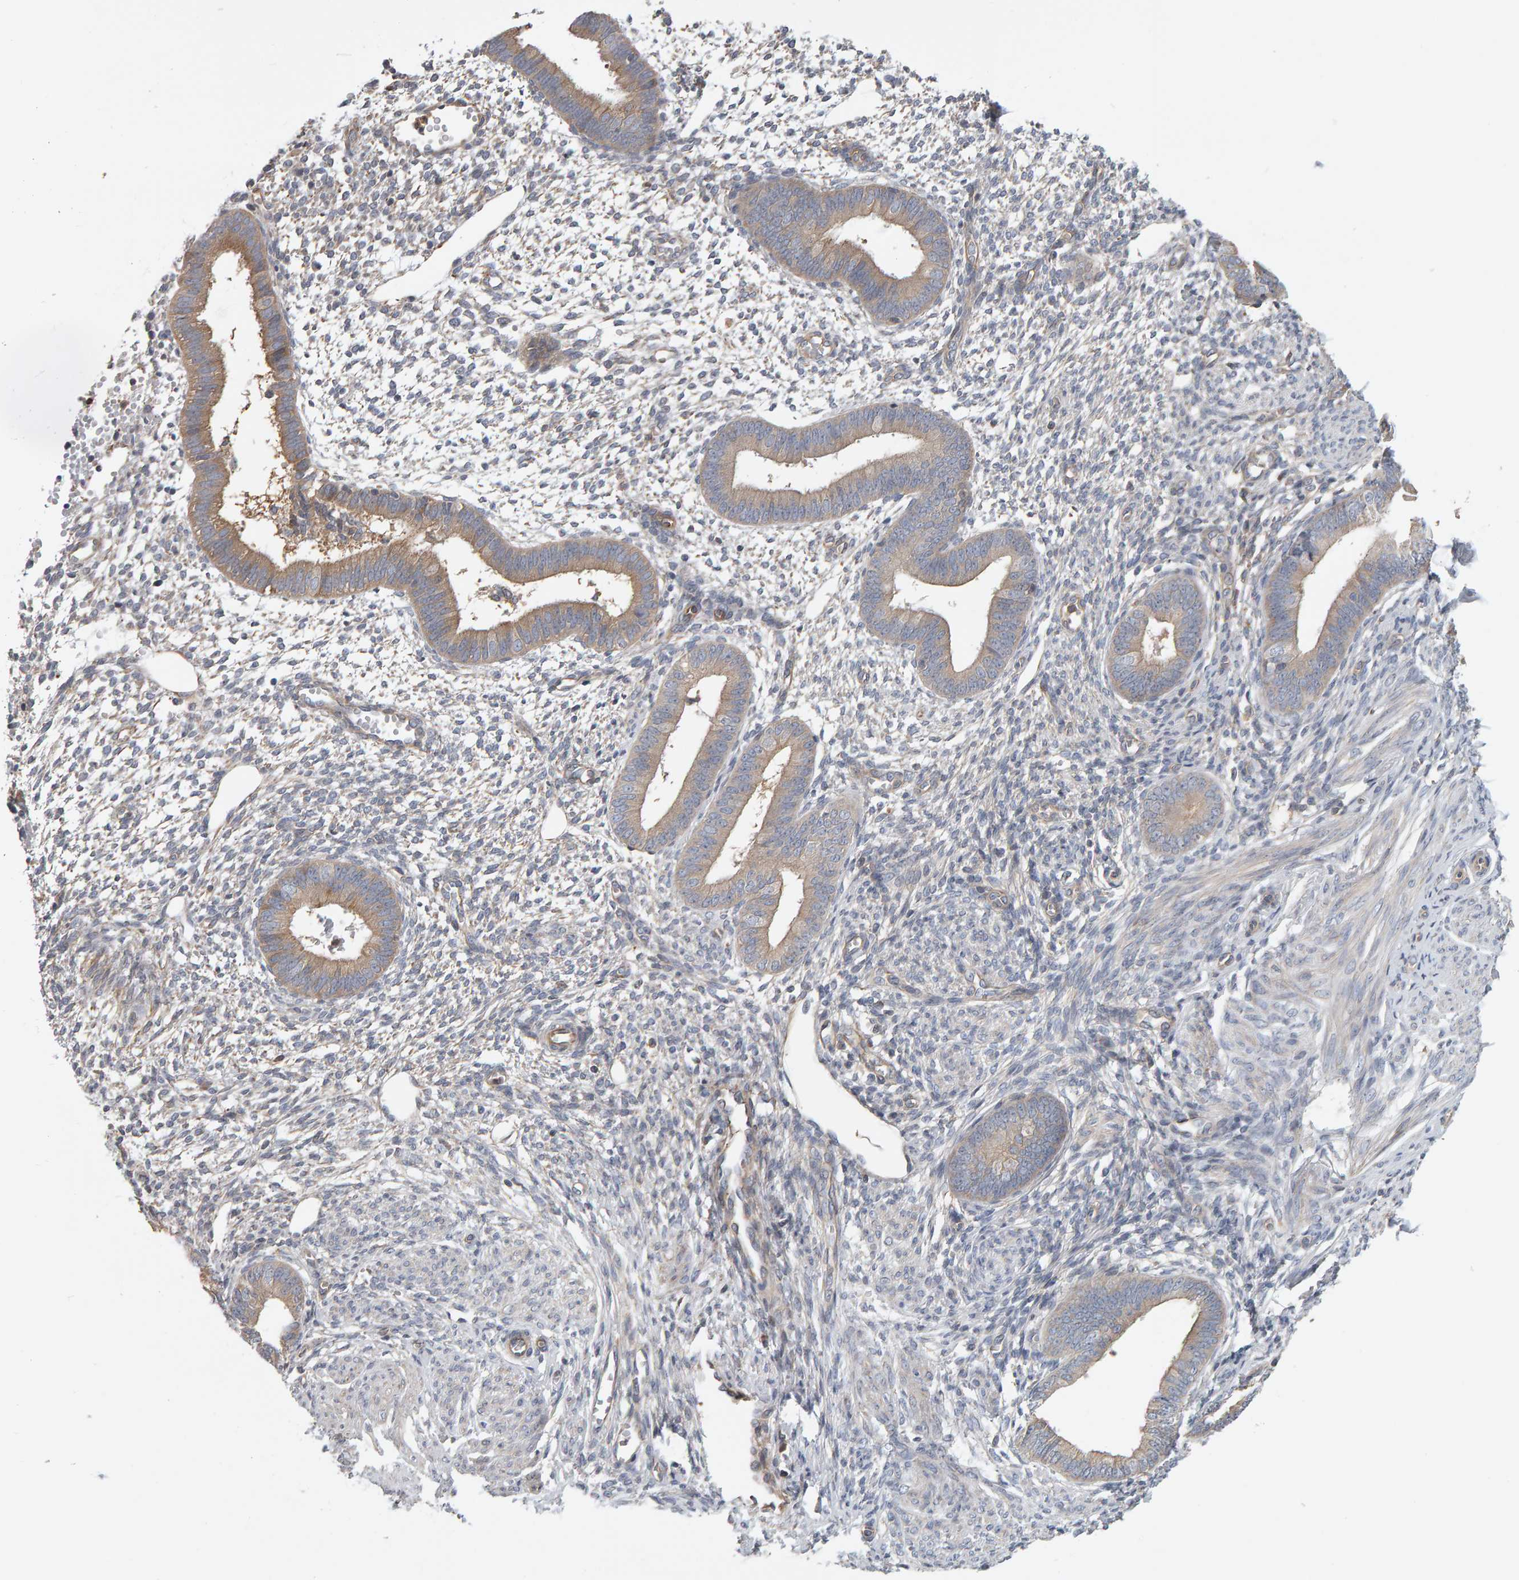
{"staining": {"intensity": "negative", "quantity": "none", "location": "none"}, "tissue": "endometrium", "cell_type": "Cells in endometrial stroma", "image_type": "normal", "snomed": [{"axis": "morphology", "description": "Normal tissue, NOS"}, {"axis": "topography", "description": "Endometrium"}], "caption": "The immunohistochemistry image has no significant positivity in cells in endometrial stroma of endometrium. The staining was performed using DAB (3,3'-diaminobenzidine) to visualize the protein expression in brown, while the nuclei were stained in blue with hematoxylin (Magnification: 20x).", "gene": "C9orf72", "patient": {"sex": "female", "age": 46}}